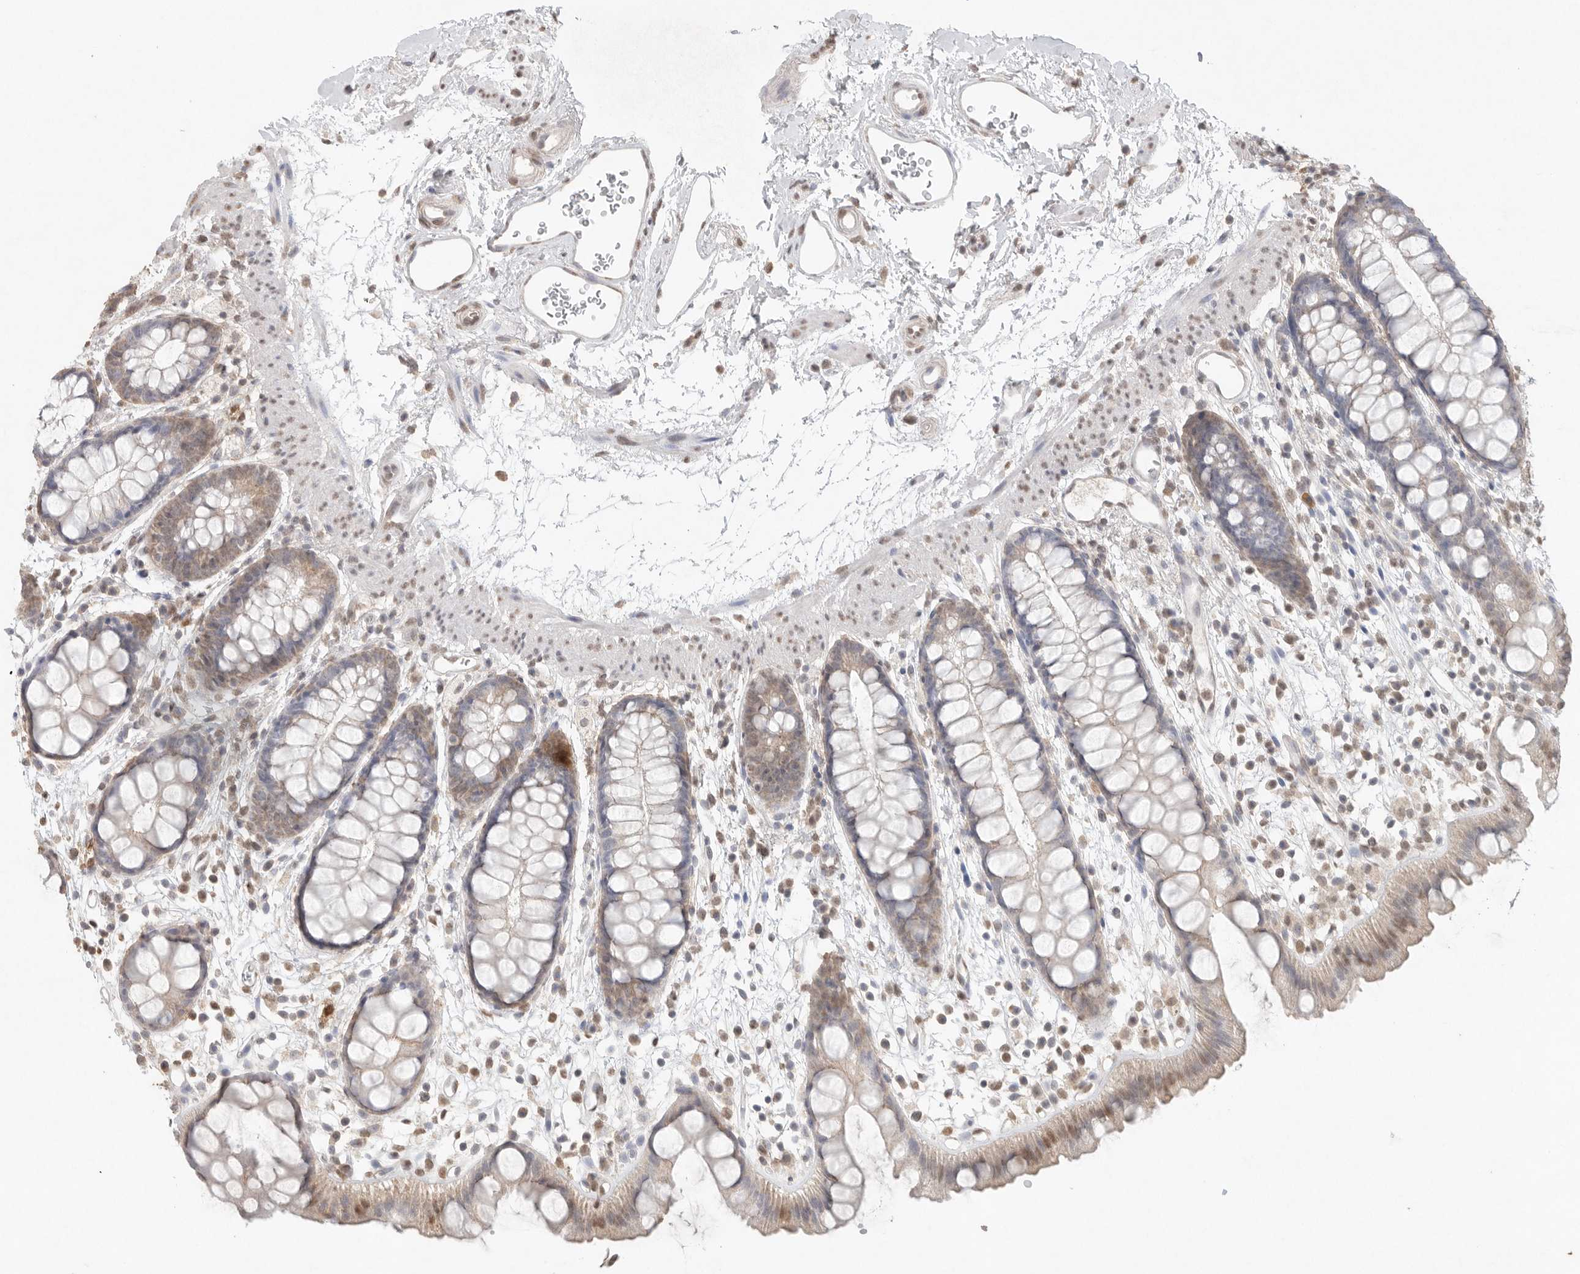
{"staining": {"intensity": "weak", "quantity": "25%-75%", "location": "cytoplasmic/membranous"}, "tissue": "rectum", "cell_type": "Glandular cells", "image_type": "normal", "snomed": [{"axis": "morphology", "description": "Normal tissue, NOS"}, {"axis": "topography", "description": "Rectum"}], "caption": "Protein analysis of normal rectum shows weak cytoplasmic/membranous staining in approximately 25%-75% of glandular cells. The protein is shown in brown color, while the nuclei are stained blue.", "gene": "KLK5", "patient": {"sex": "female", "age": 65}}